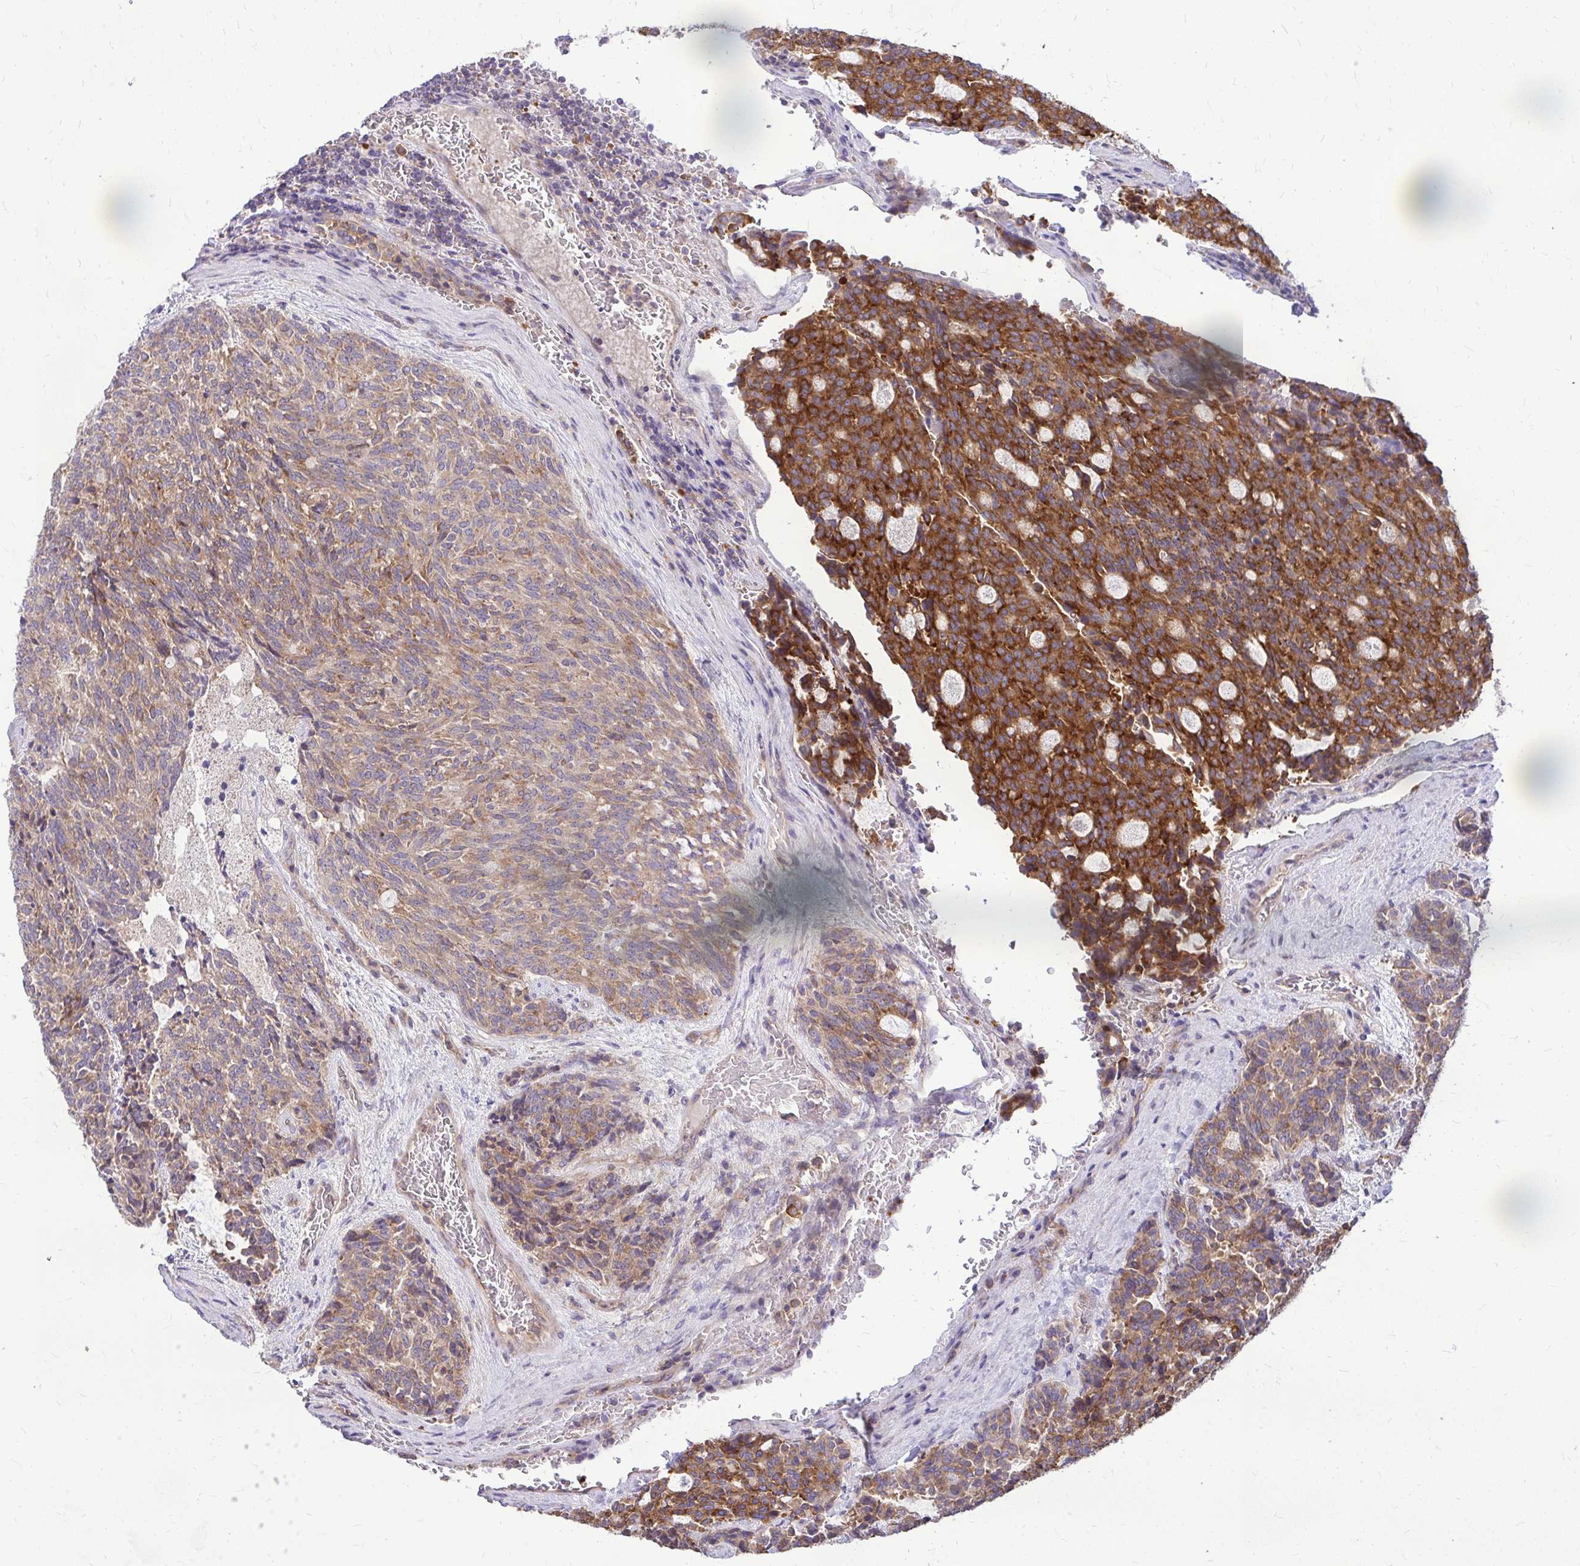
{"staining": {"intensity": "strong", "quantity": "25%-75%", "location": "cytoplasmic/membranous"}, "tissue": "carcinoid", "cell_type": "Tumor cells", "image_type": "cancer", "snomed": [{"axis": "morphology", "description": "Carcinoid, malignant, NOS"}, {"axis": "topography", "description": "Pancreas"}], "caption": "This histopathology image reveals immunohistochemistry staining of carcinoid (malignant), with high strong cytoplasmic/membranous expression in about 25%-75% of tumor cells.", "gene": "FMR1", "patient": {"sex": "female", "age": 54}}